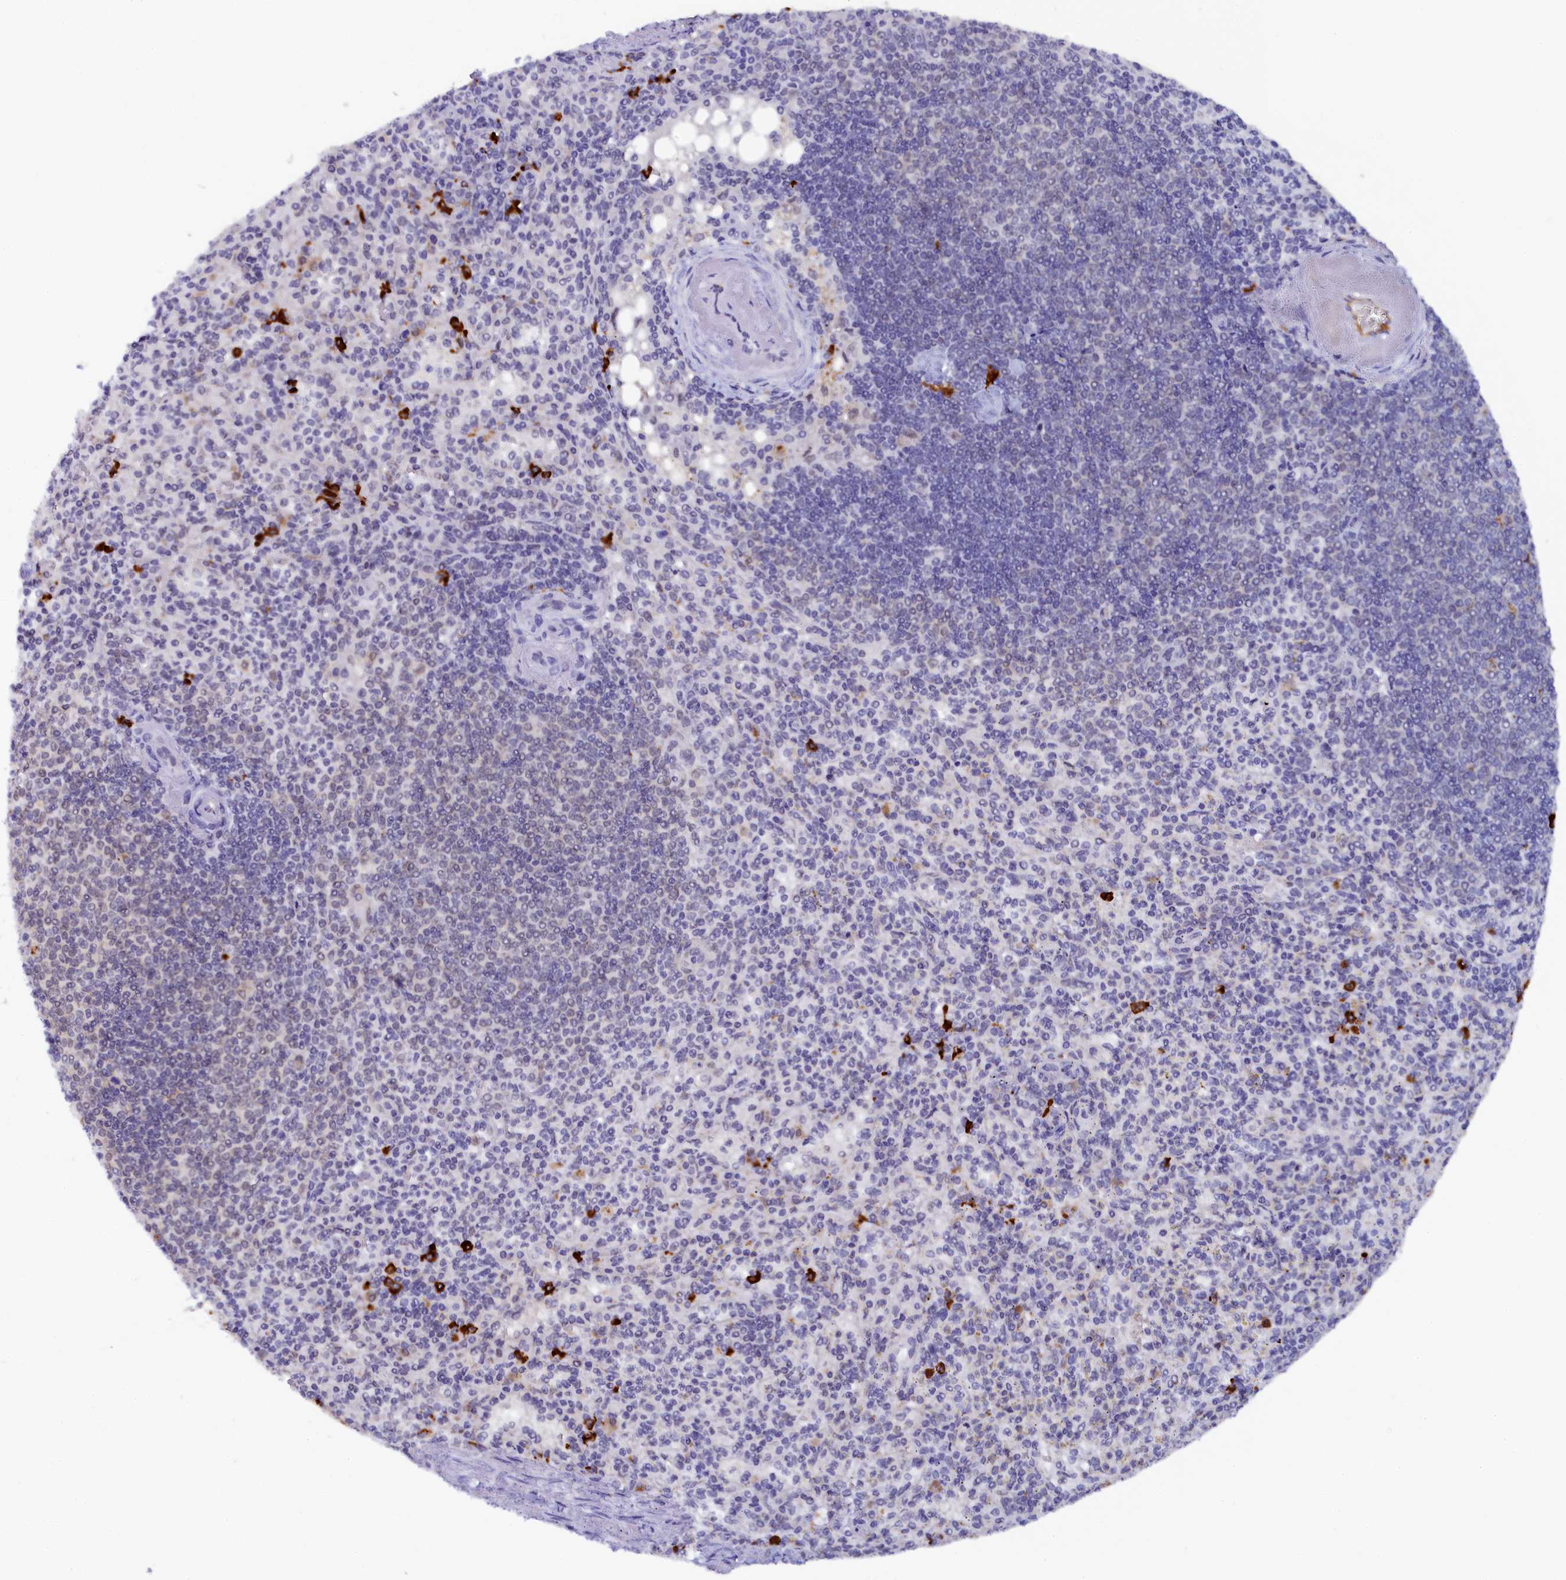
{"staining": {"intensity": "weak", "quantity": "<25%", "location": "nuclear"}, "tissue": "spleen", "cell_type": "Cells in red pulp", "image_type": "normal", "snomed": [{"axis": "morphology", "description": "Normal tissue, NOS"}, {"axis": "topography", "description": "Spleen"}], "caption": "High power microscopy image of an immunohistochemistry image of unremarkable spleen, revealing no significant positivity in cells in red pulp.", "gene": "INTS14", "patient": {"sex": "female", "age": 74}}